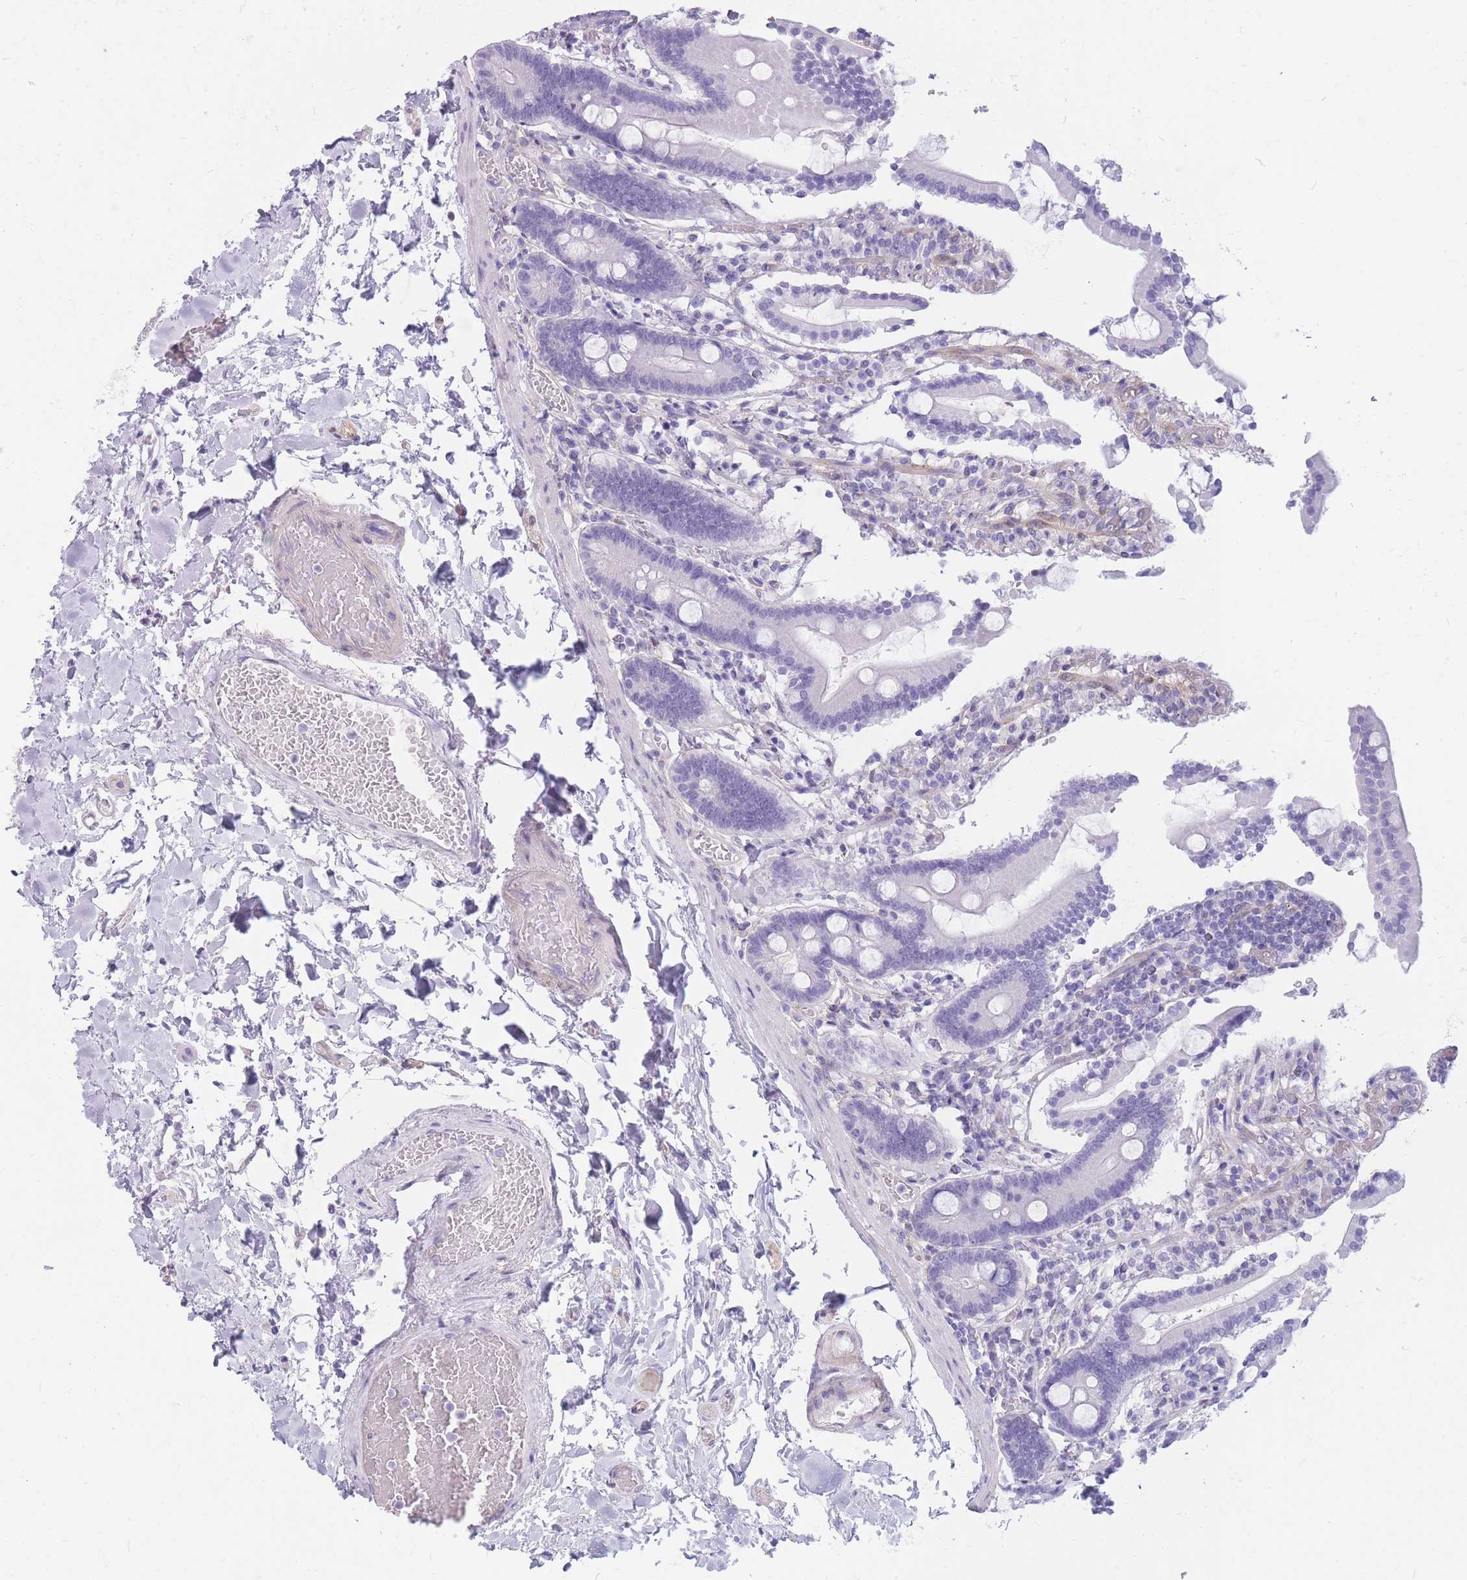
{"staining": {"intensity": "negative", "quantity": "none", "location": "none"}, "tissue": "duodenum", "cell_type": "Glandular cells", "image_type": "normal", "snomed": [{"axis": "morphology", "description": "Normal tissue, NOS"}, {"axis": "topography", "description": "Duodenum"}], "caption": "DAB immunohistochemical staining of unremarkable human duodenum exhibits no significant expression in glandular cells. (Brightfield microscopy of DAB IHC at high magnification).", "gene": "MTSS2", "patient": {"sex": "male", "age": 55}}